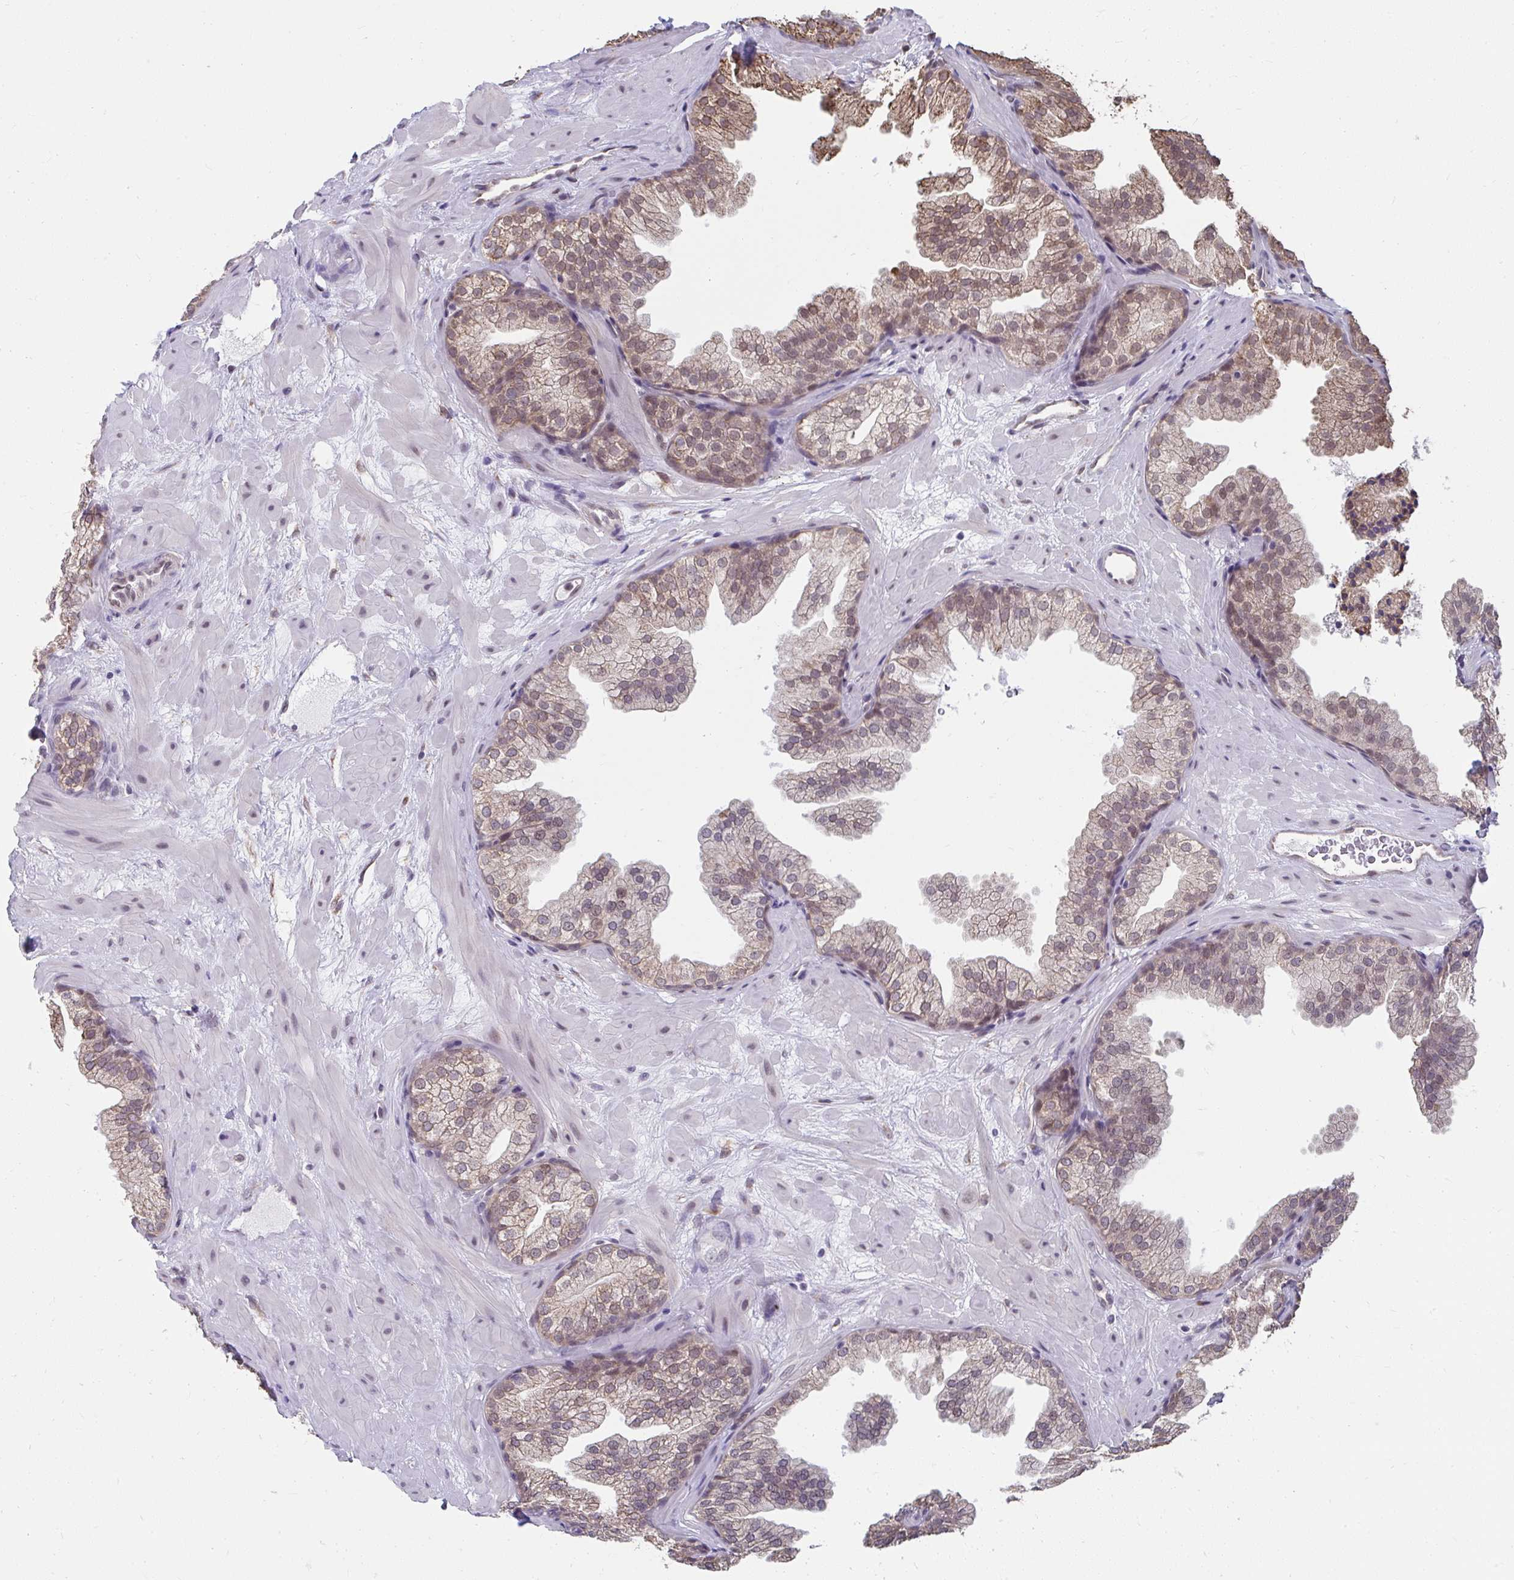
{"staining": {"intensity": "moderate", "quantity": "25%-75%", "location": "cytoplasmic/membranous,nuclear"}, "tissue": "prostate", "cell_type": "Glandular cells", "image_type": "normal", "snomed": [{"axis": "morphology", "description": "Normal tissue, NOS"}, {"axis": "topography", "description": "Prostate"}], "caption": "DAB (3,3'-diaminobenzidine) immunohistochemical staining of benign human prostate exhibits moderate cytoplasmic/membranous,nuclear protein positivity in approximately 25%-75% of glandular cells. The staining is performed using DAB brown chromogen to label protein expression. The nuclei are counter-stained blue using hematoxylin.", "gene": "NMNAT1", "patient": {"sex": "male", "age": 37}}